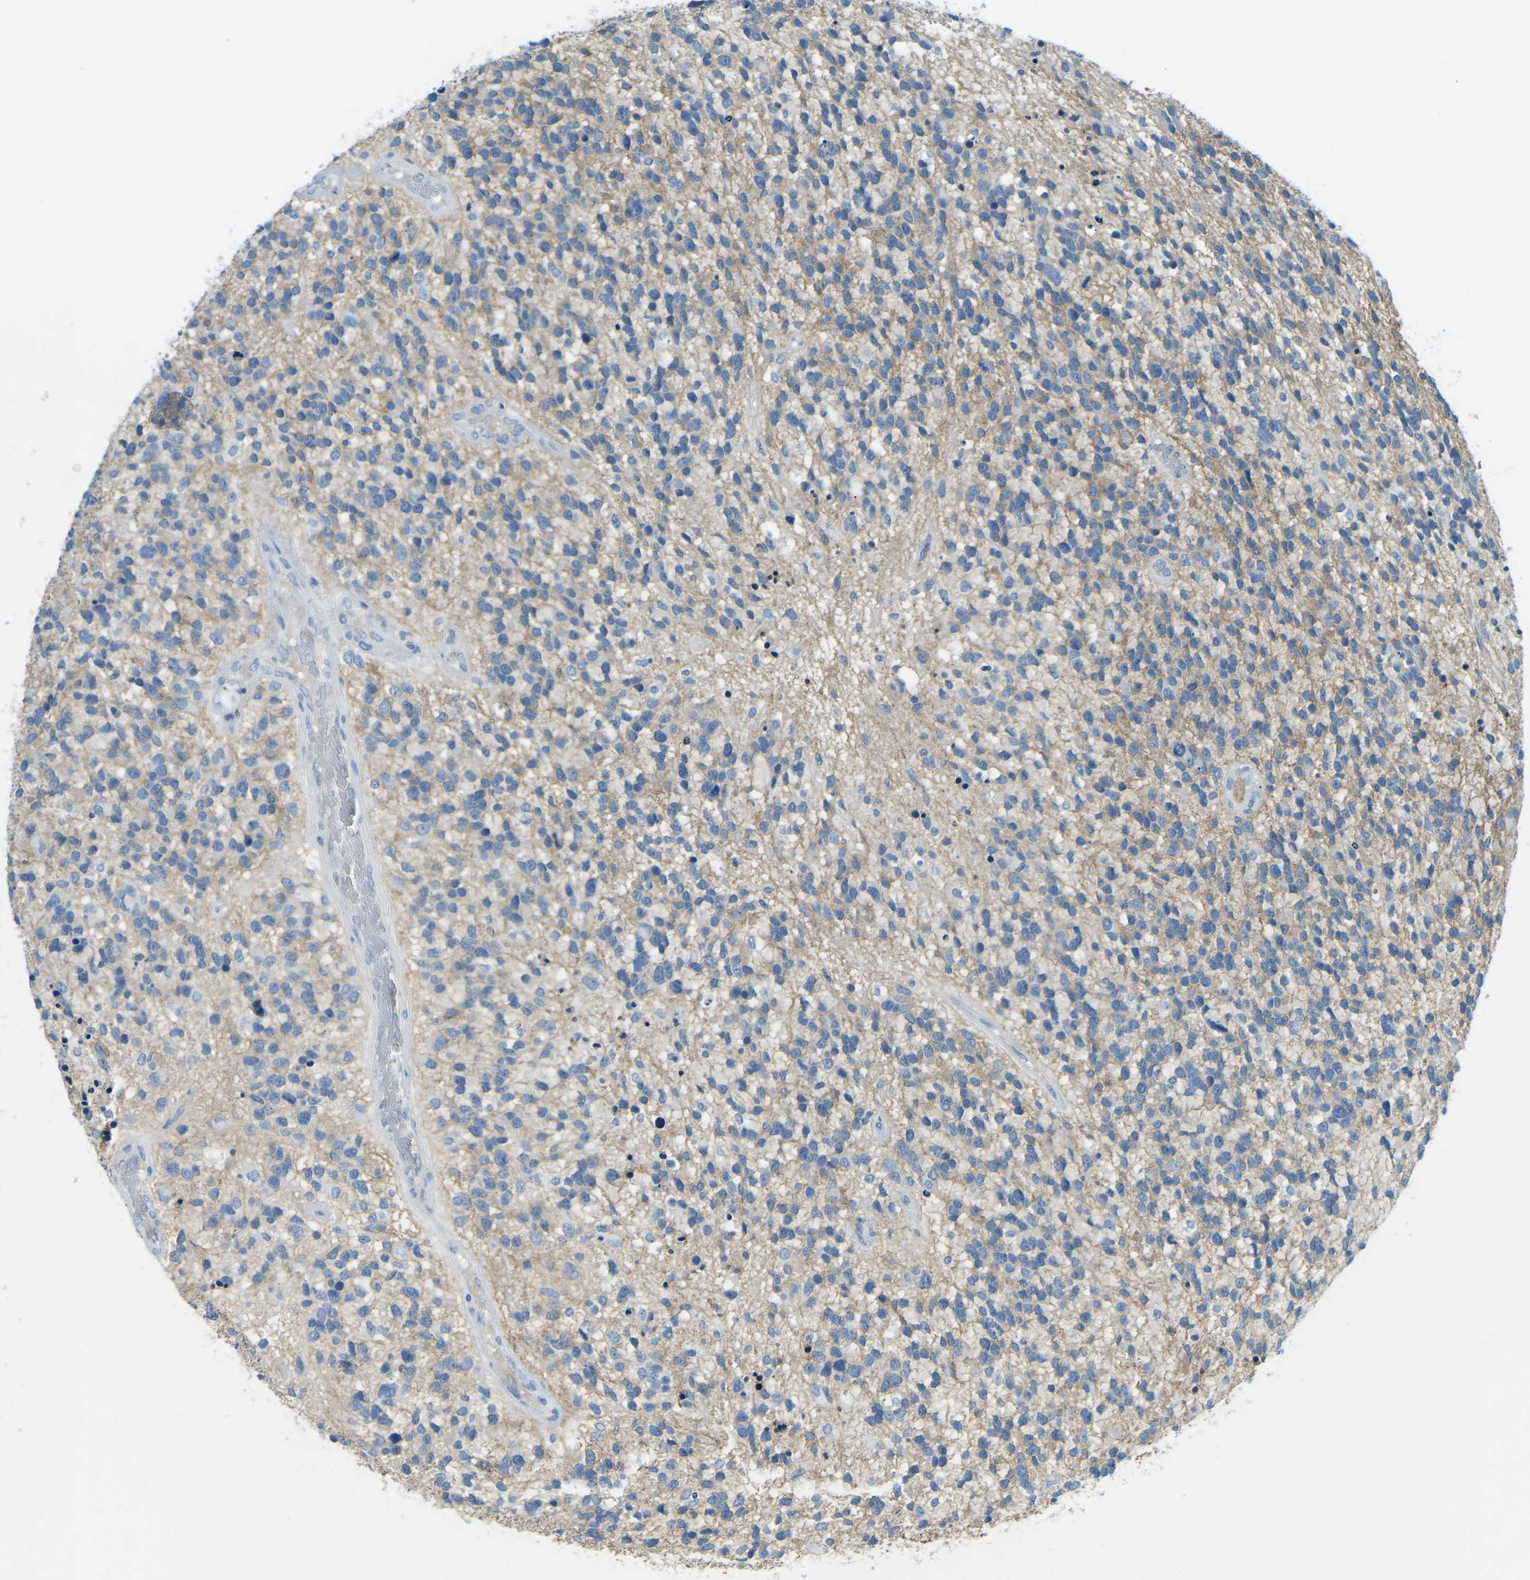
{"staining": {"intensity": "weak", "quantity": "25%-75%", "location": "cytoplasmic/membranous"}, "tissue": "glioma", "cell_type": "Tumor cells", "image_type": "cancer", "snomed": [{"axis": "morphology", "description": "Glioma, malignant, High grade"}, {"axis": "topography", "description": "Brain"}], "caption": "Immunohistochemical staining of glioma displays weak cytoplasmic/membranous protein positivity in approximately 25%-75% of tumor cells. The protein of interest is shown in brown color, while the nuclei are stained blue.", "gene": "CD47", "patient": {"sex": "female", "age": 58}}